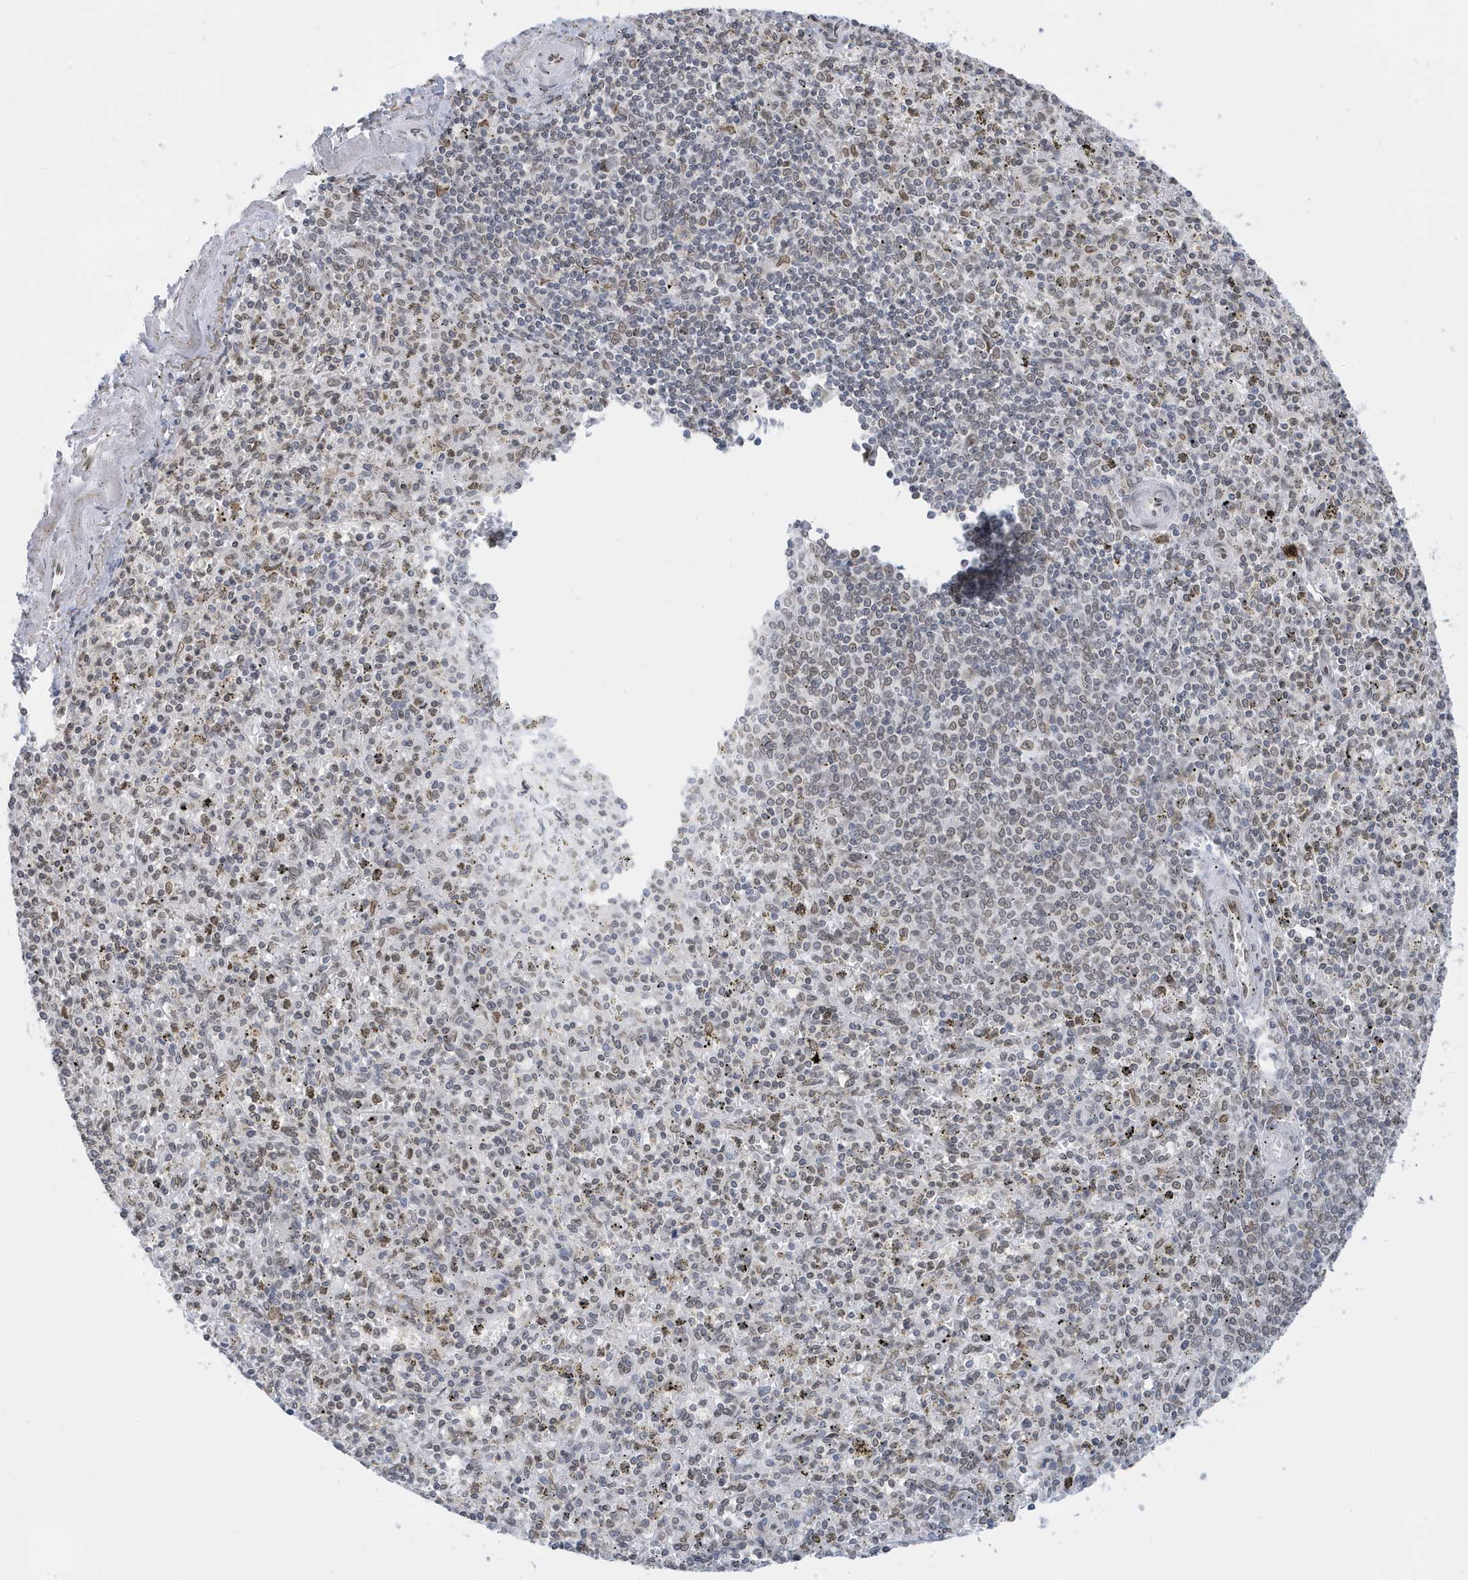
{"staining": {"intensity": "moderate", "quantity": "<25%", "location": "nuclear"}, "tissue": "spleen", "cell_type": "Cells in red pulp", "image_type": "normal", "snomed": [{"axis": "morphology", "description": "Normal tissue, NOS"}, {"axis": "topography", "description": "Spleen"}], "caption": "An IHC image of normal tissue is shown. Protein staining in brown highlights moderate nuclear positivity in spleen within cells in red pulp.", "gene": "PCYT1A", "patient": {"sex": "male", "age": 72}}